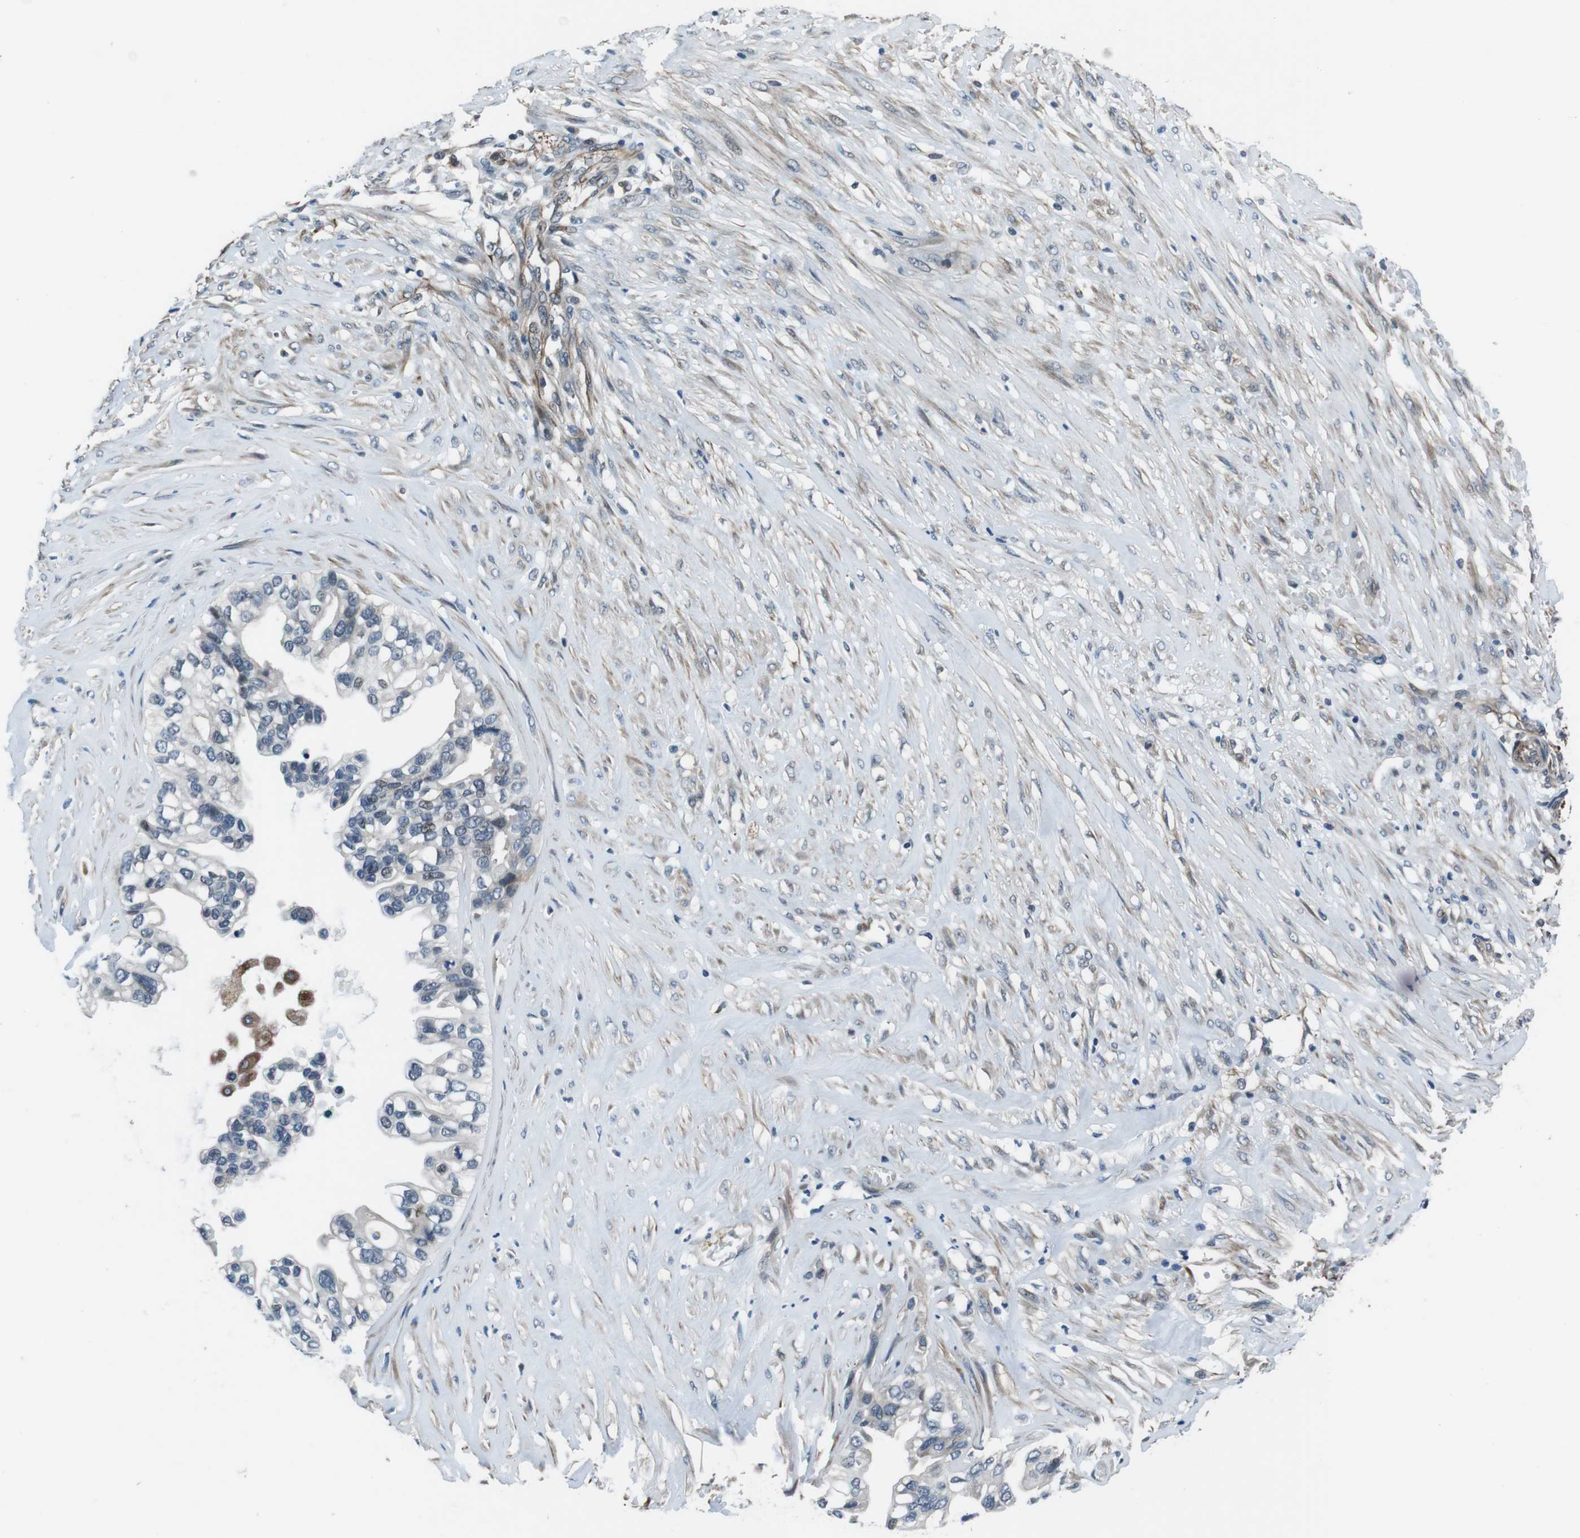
{"staining": {"intensity": "negative", "quantity": "none", "location": "none"}, "tissue": "ovarian cancer", "cell_type": "Tumor cells", "image_type": "cancer", "snomed": [{"axis": "morphology", "description": "Cystadenocarcinoma, mucinous, NOS"}, {"axis": "topography", "description": "Ovary"}], "caption": "IHC photomicrograph of human ovarian cancer stained for a protein (brown), which demonstrates no expression in tumor cells.", "gene": "LRRC49", "patient": {"sex": "female", "age": 80}}